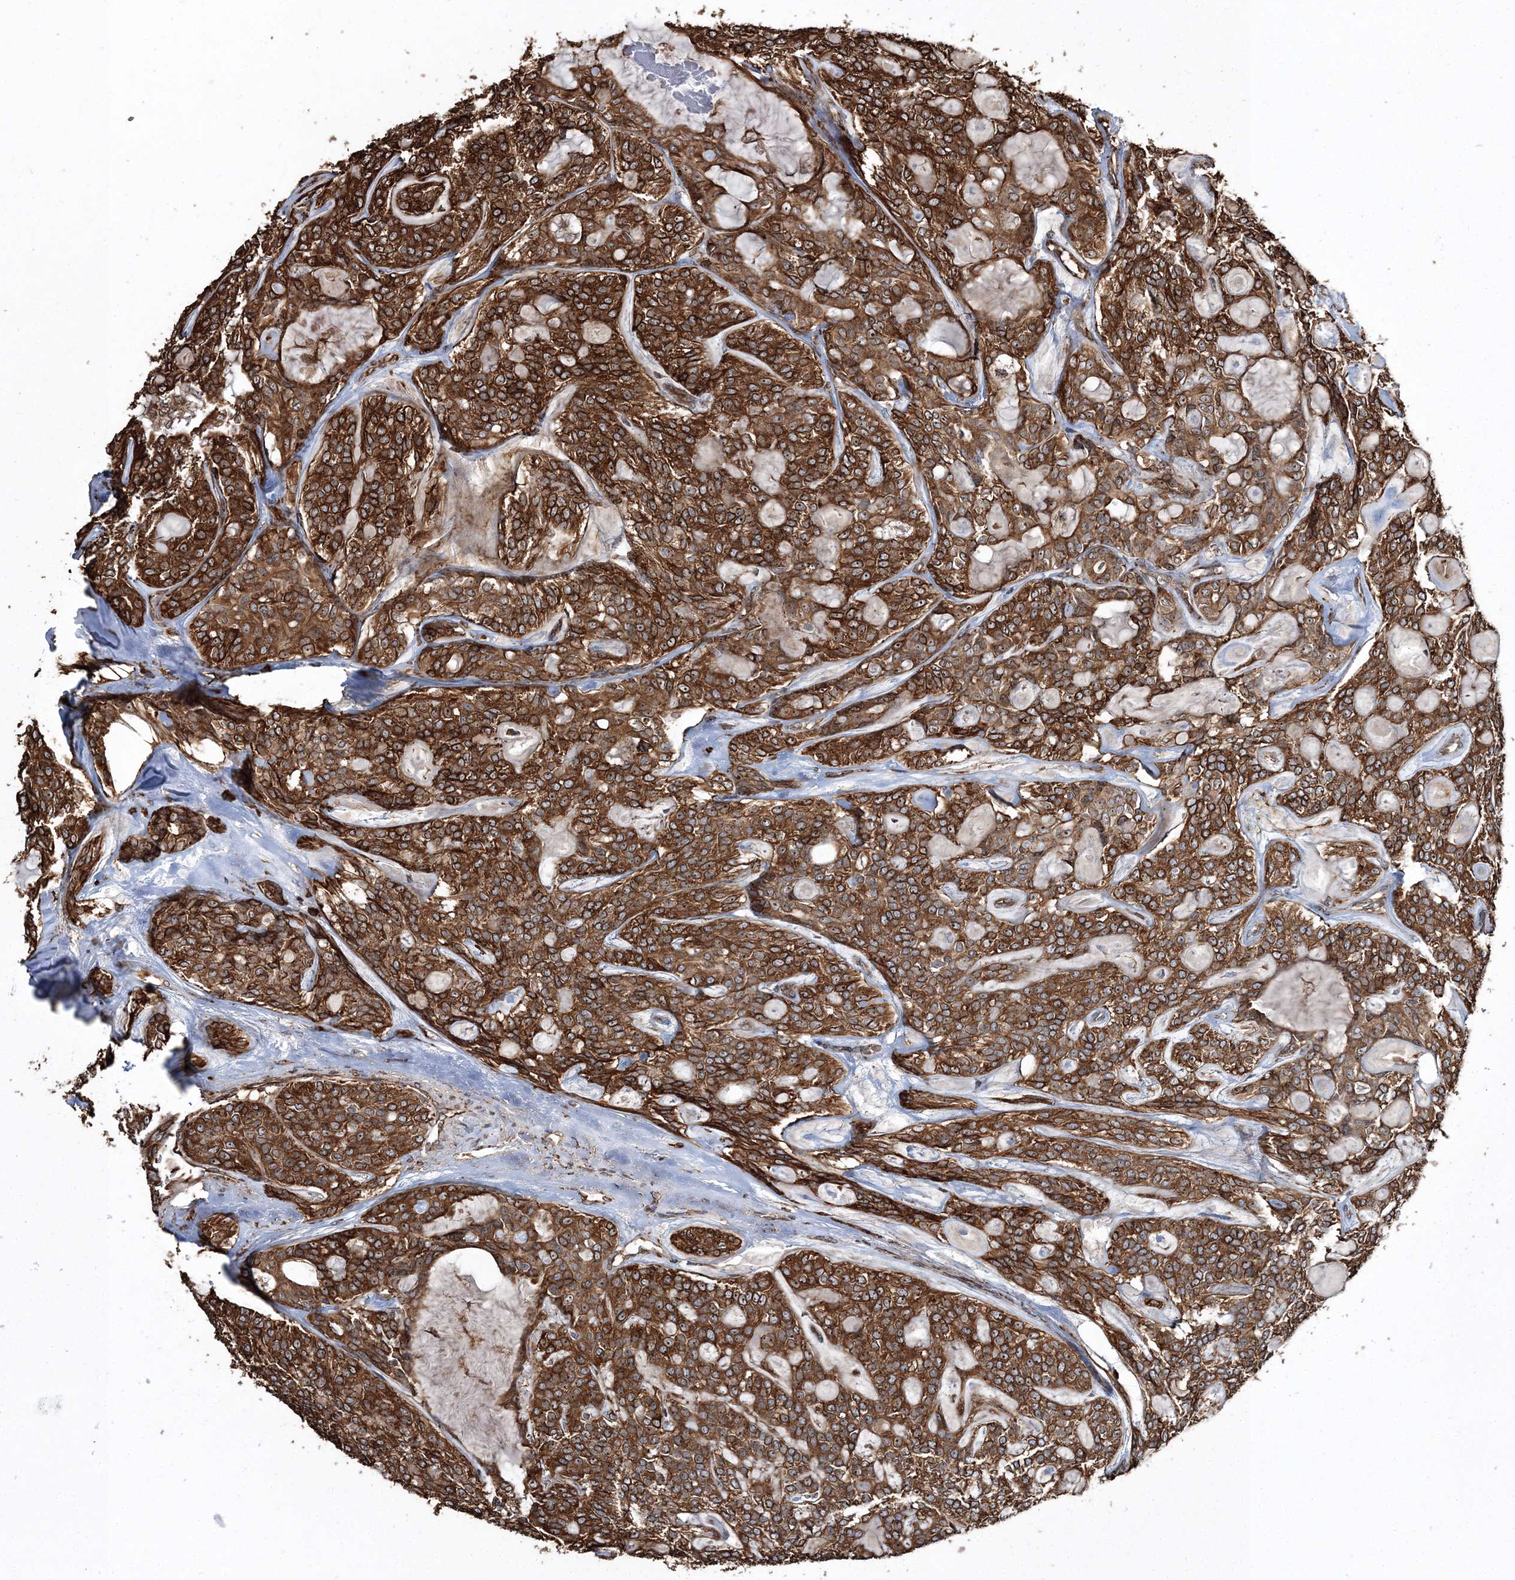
{"staining": {"intensity": "strong", "quantity": ">75%", "location": "cytoplasmic/membranous"}, "tissue": "head and neck cancer", "cell_type": "Tumor cells", "image_type": "cancer", "snomed": [{"axis": "morphology", "description": "Adenocarcinoma, NOS"}, {"axis": "topography", "description": "Head-Neck"}], "caption": "An IHC histopathology image of tumor tissue is shown. Protein staining in brown labels strong cytoplasmic/membranous positivity in head and neck cancer (adenocarcinoma) within tumor cells.", "gene": "SCRN3", "patient": {"sex": "male", "age": 66}}